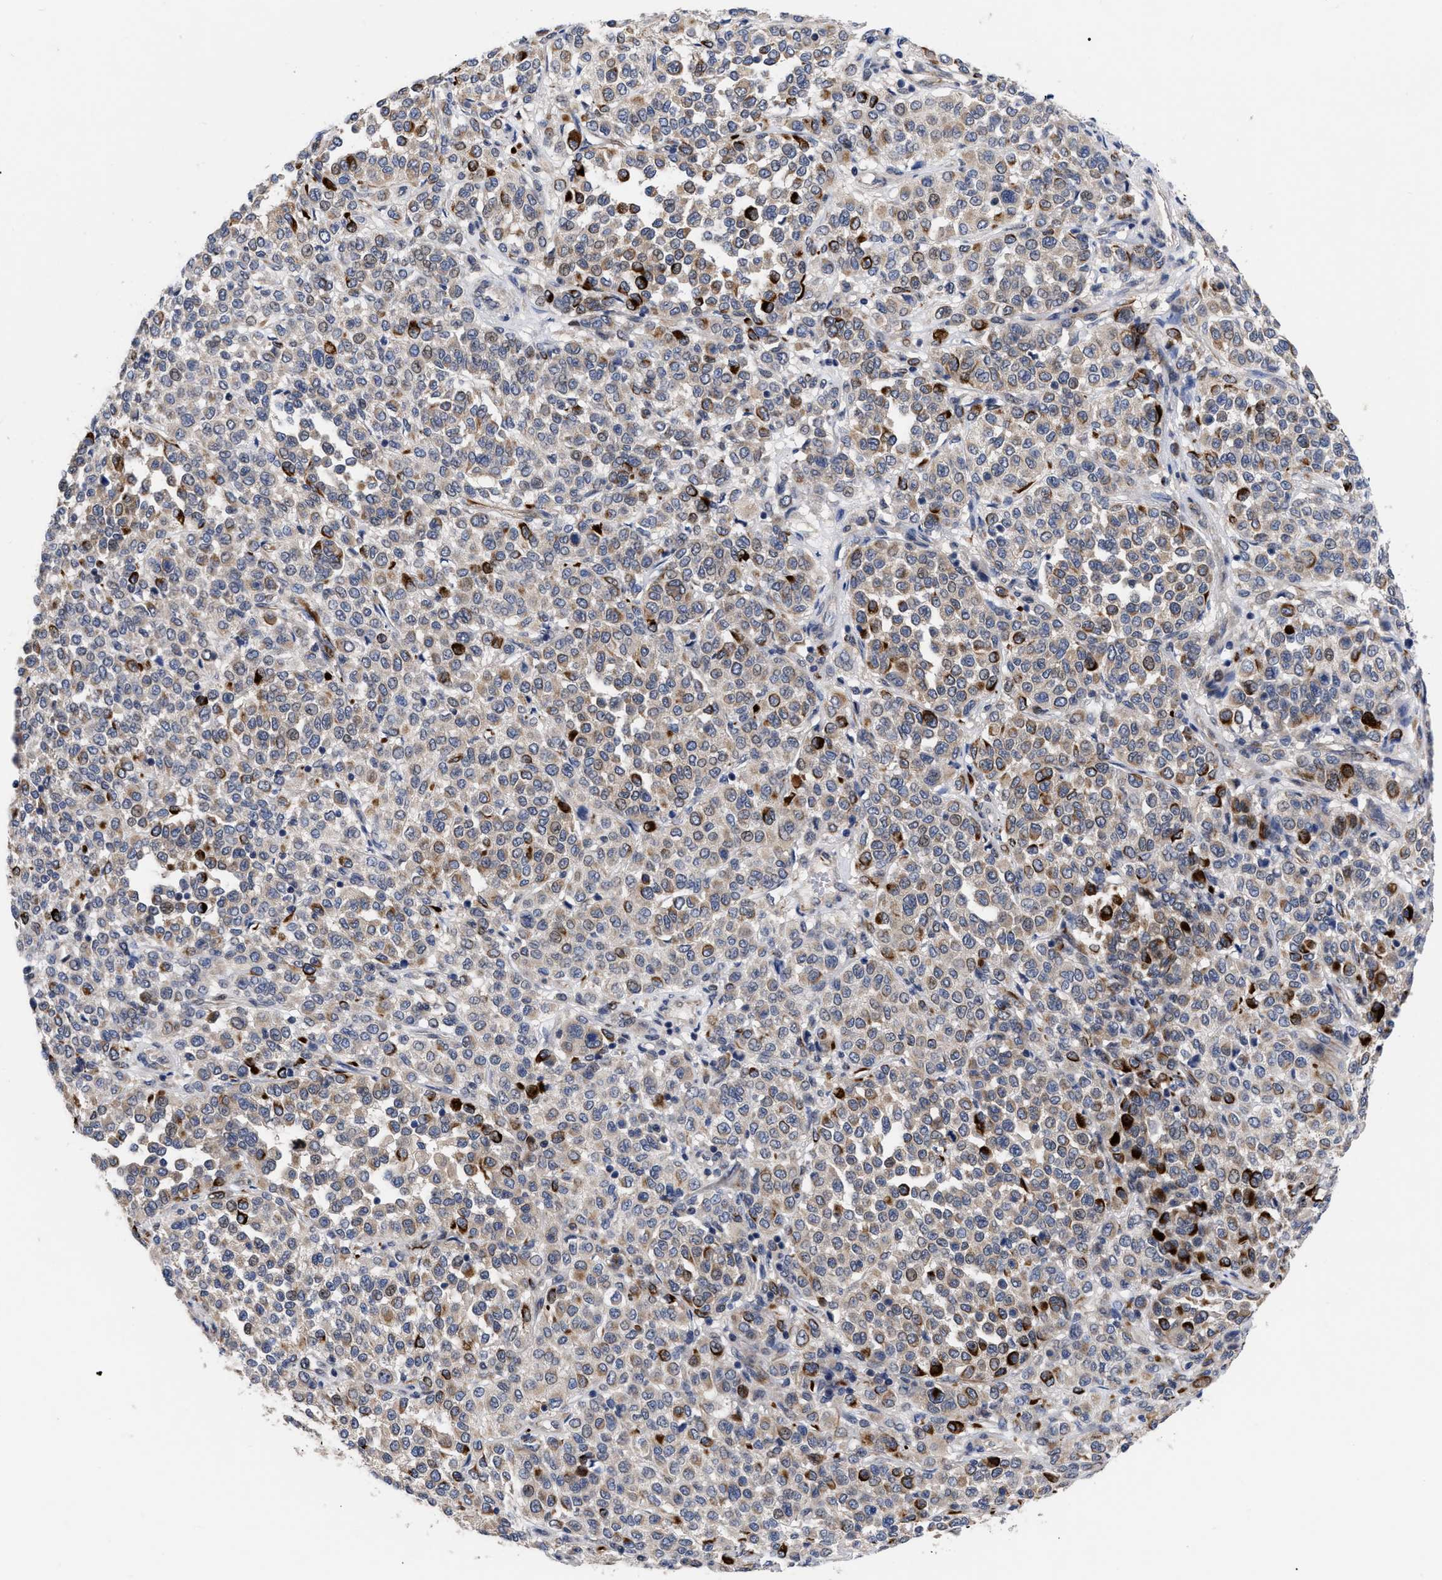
{"staining": {"intensity": "moderate", "quantity": "<25%", "location": "cytoplasmic/membranous"}, "tissue": "melanoma", "cell_type": "Tumor cells", "image_type": "cancer", "snomed": [{"axis": "morphology", "description": "Malignant melanoma, Metastatic site"}, {"axis": "topography", "description": "Pancreas"}], "caption": "IHC micrograph of human malignant melanoma (metastatic site) stained for a protein (brown), which displays low levels of moderate cytoplasmic/membranous staining in approximately <25% of tumor cells.", "gene": "CCN5", "patient": {"sex": "female", "age": 30}}